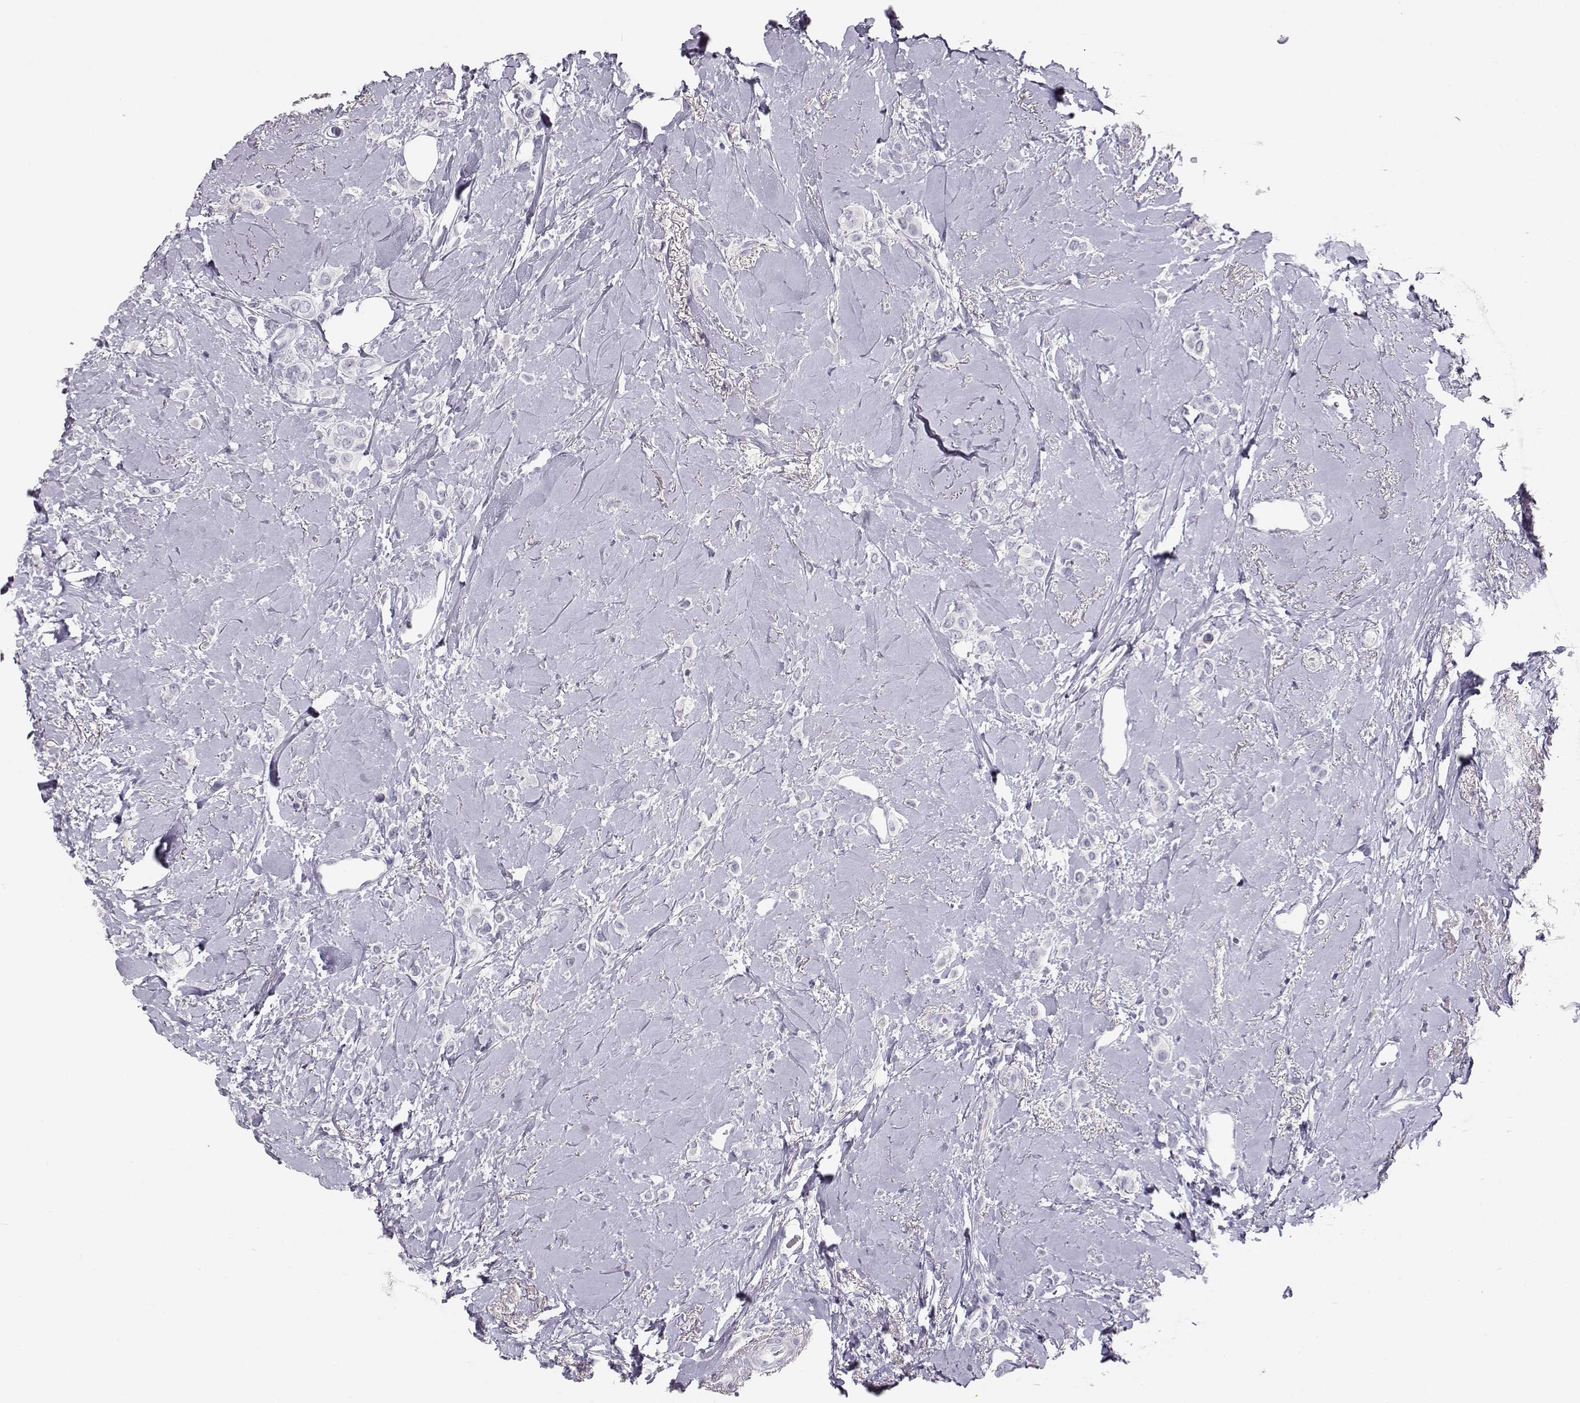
{"staining": {"intensity": "negative", "quantity": "none", "location": "none"}, "tissue": "breast cancer", "cell_type": "Tumor cells", "image_type": "cancer", "snomed": [{"axis": "morphology", "description": "Lobular carcinoma"}, {"axis": "topography", "description": "Breast"}], "caption": "Breast cancer (lobular carcinoma) stained for a protein using IHC exhibits no staining tumor cells.", "gene": "LEPR", "patient": {"sex": "female", "age": 66}}